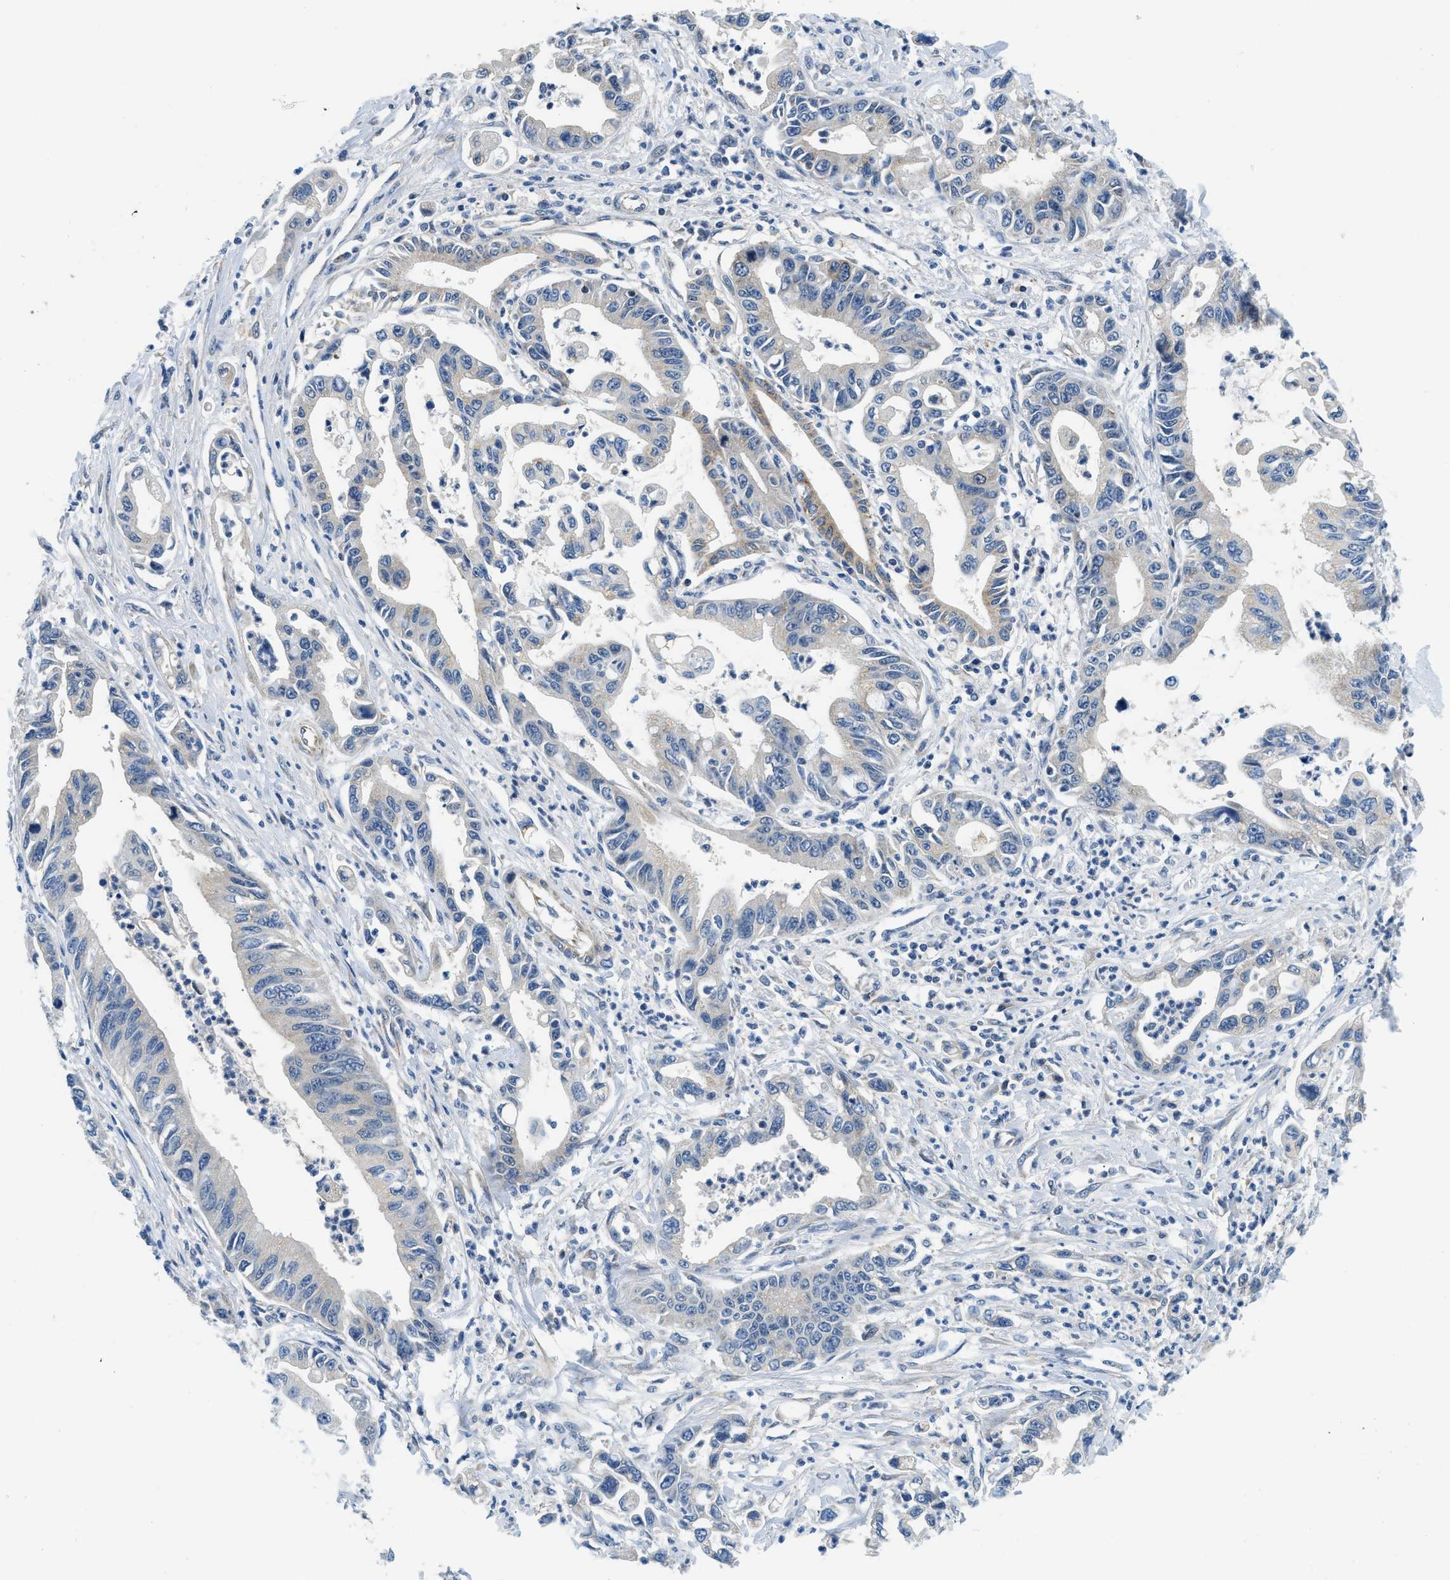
{"staining": {"intensity": "moderate", "quantity": "<25%", "location": "cytoplasmic/membranous"}, "tissue": "pancreatic cancer", "cell_type": "Tumor cells", "image_type": "cancer", "snomed": [{"axis": "morphology", "description": "Adenocarcinoma, NOS"}, {"axis": "topography", "description": "Pancreas"}], "caption": "Immunohistochemistry (IHC) (DAB (3,3'-diaminobenzidine)) staining of human pancreatic adenocarcinoma exhibits moderate cytoplasmic/membranous protein expression in about <25% of tumor cells. (brown staining indicates protein expression, while blue staining denotes nuclei).", "gene": "LPIN2", "patient": {"sex": "male", "age": 56}}